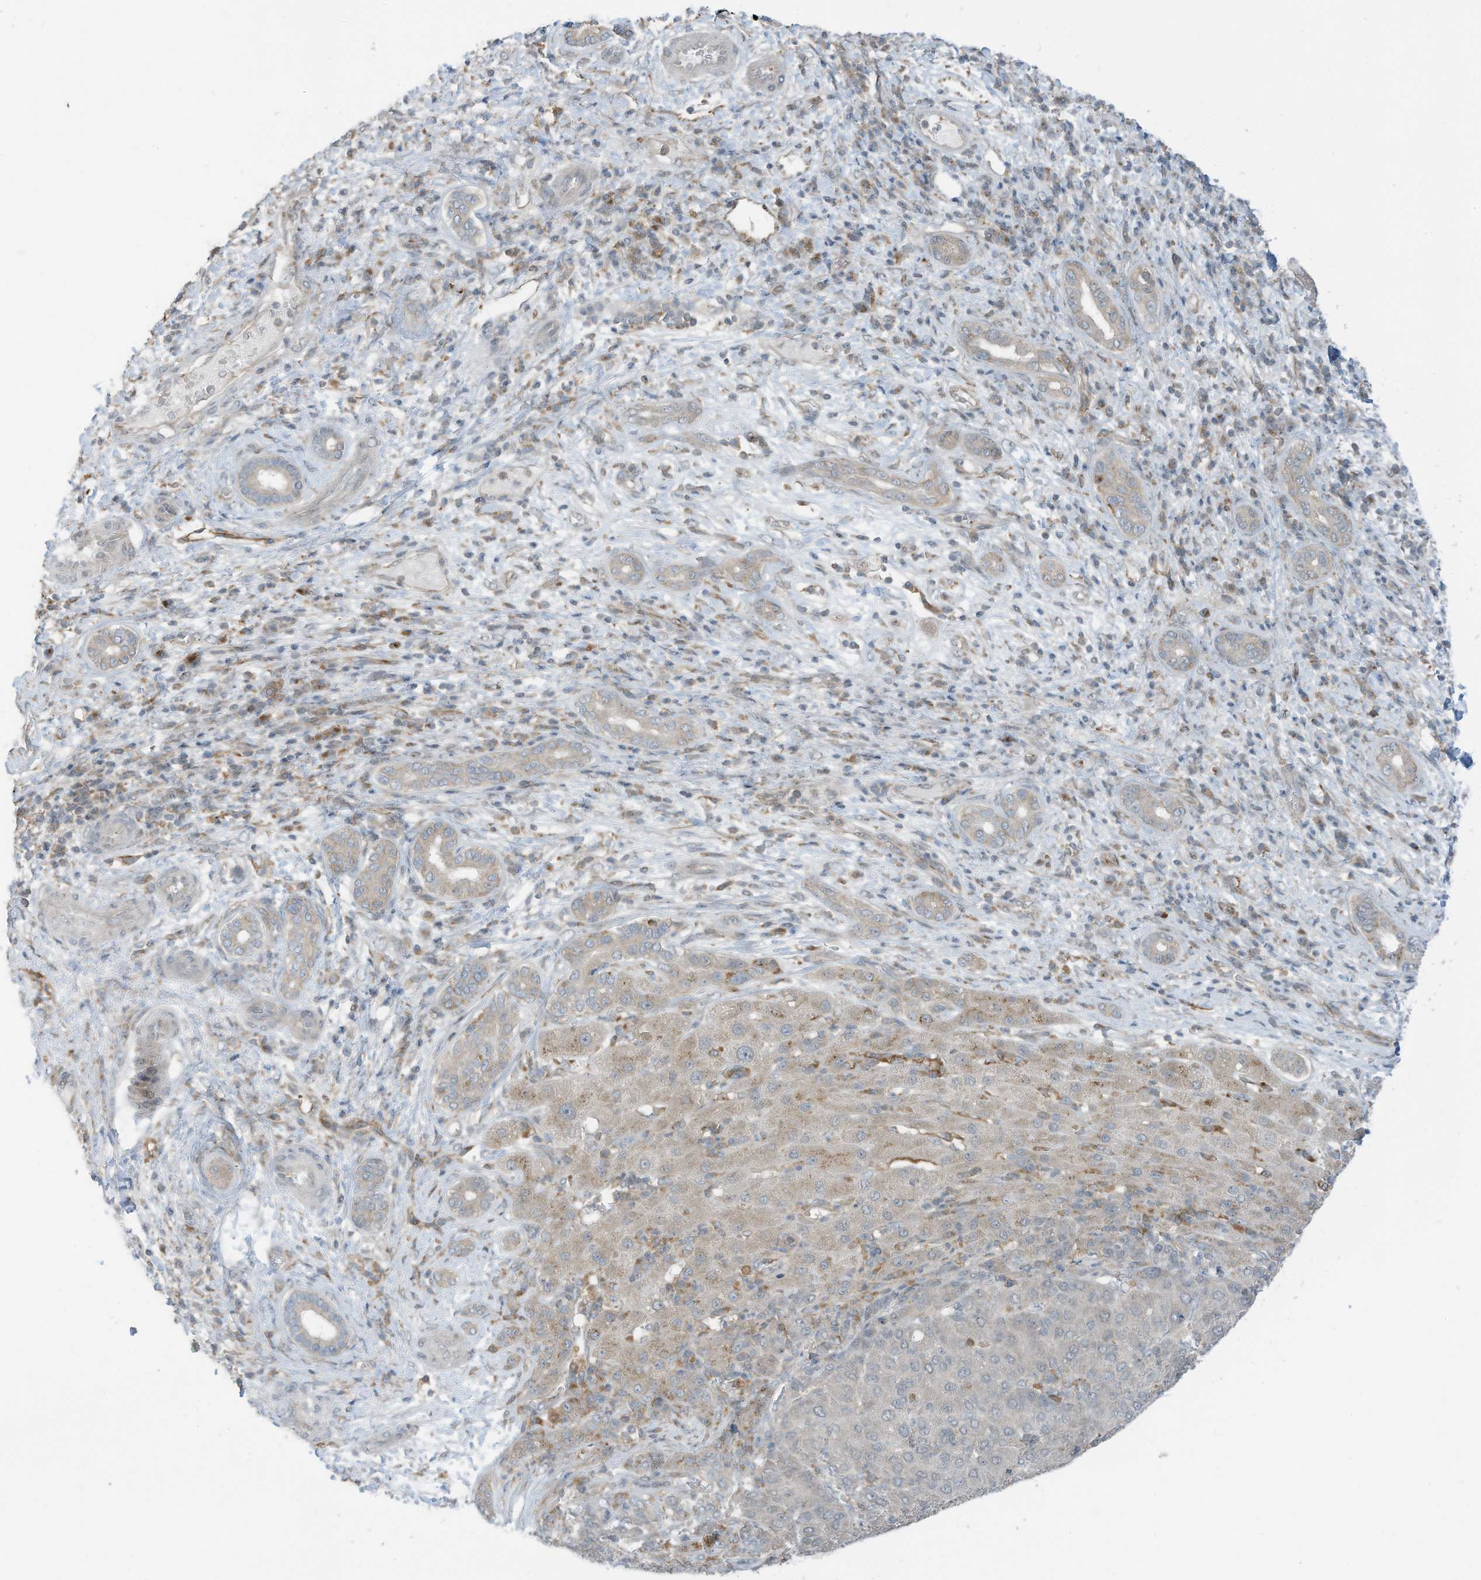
{"staining": {"intensity": "negative", "quantity": "none", "location": "none"}, "tissue": "liver cancer", "cell_type": "Tumor cells", "image_type": "cancer", "snomed": [{"axis": "morphology", "description": "Carcinoma, Hepatocellular, NOS"}, {"axis": "topography", "description": "Liver"}], "caption": "A histopathology image of human liver cancer (hepatocellular carcinoma) is negative for staining in tumor cells.", "gene": "DZIP3", "patient": {"sex": "male", "age": 65}}